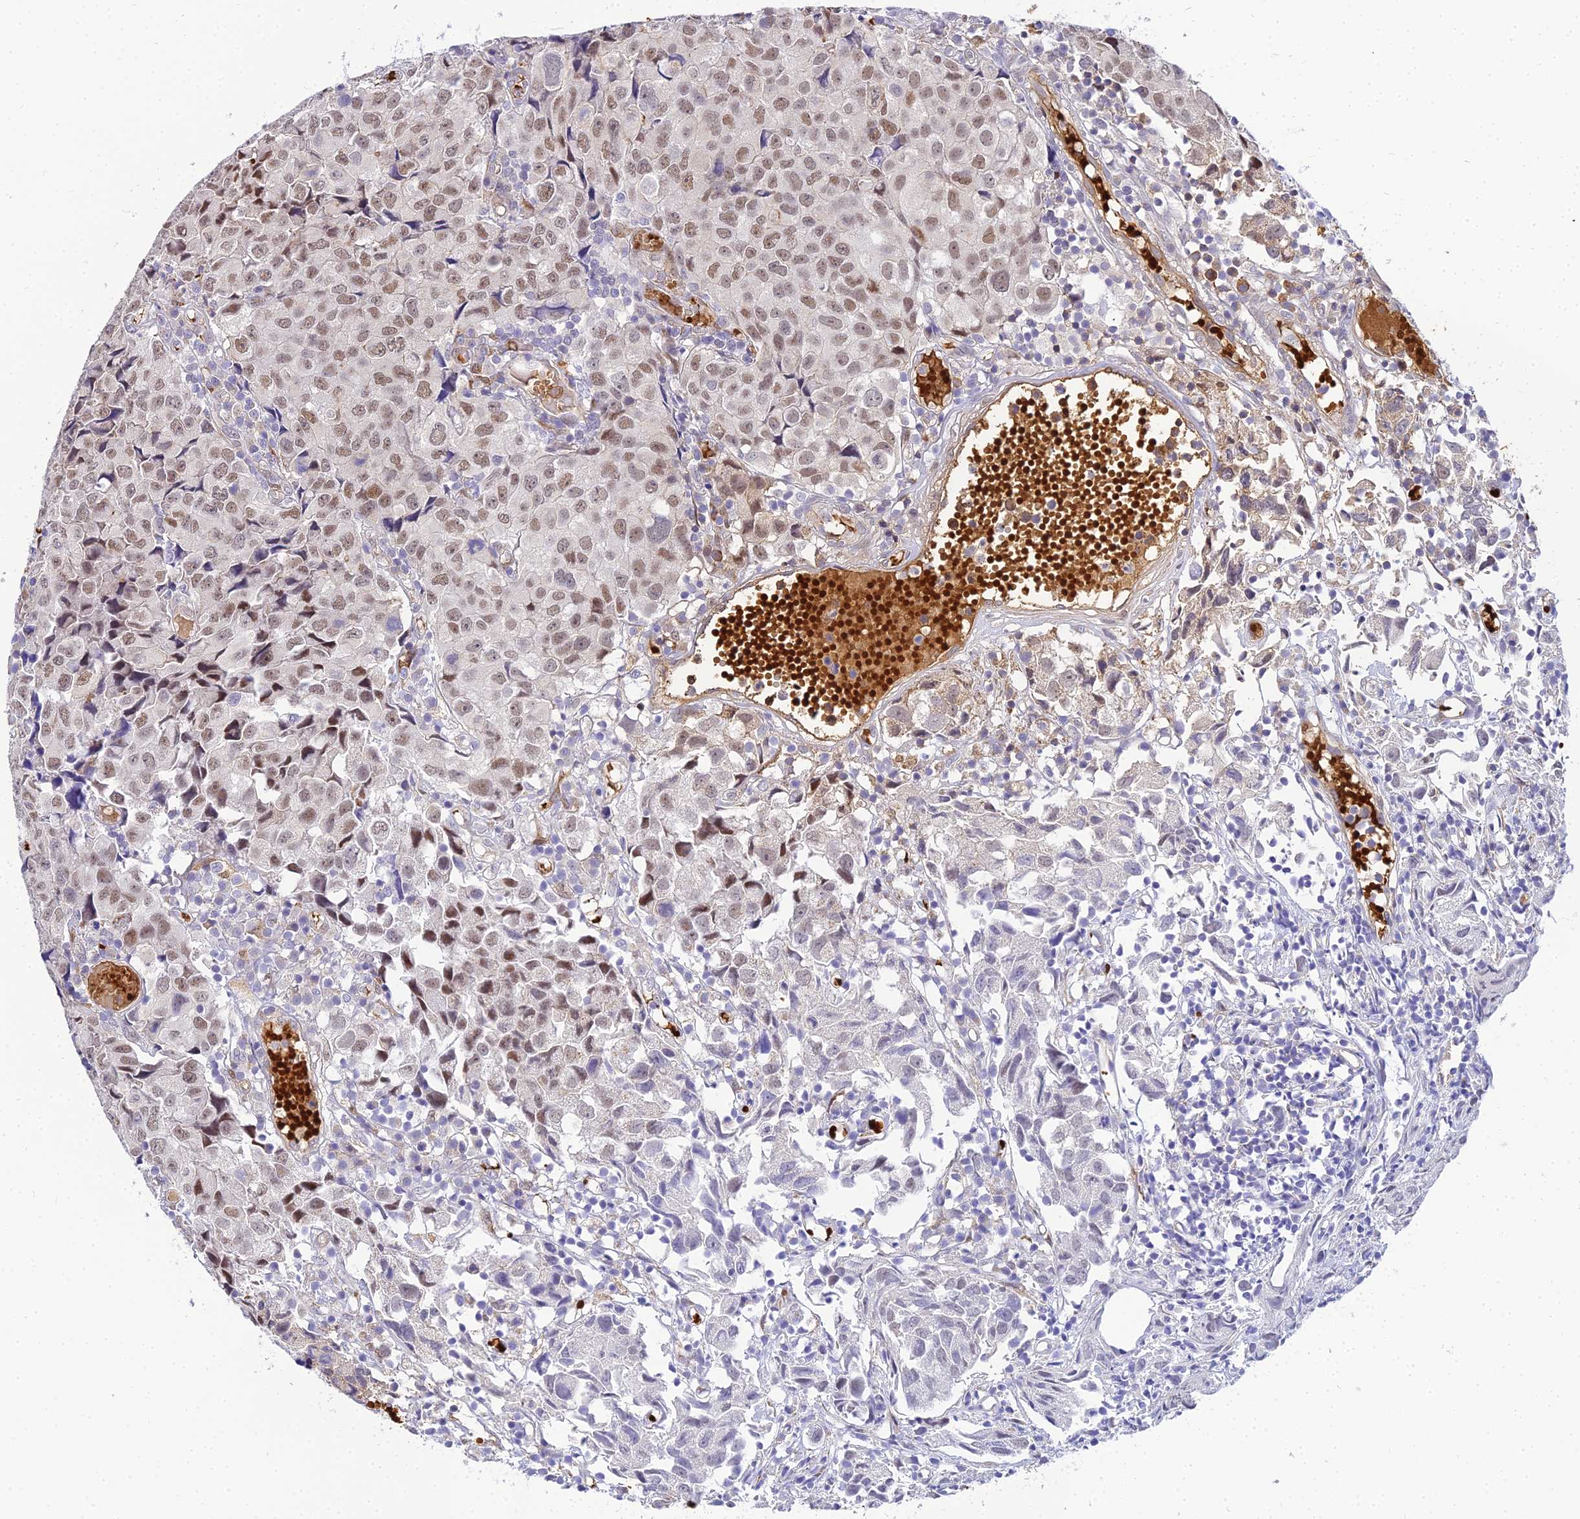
{"staining": {"intensity": "weak", "quantity": "25%-75%", "location": "nuclear"}, "tissue": "urothelial cancer", "cell_type": "Tumor cells", "image_type": "cancer", "snomed": [{"axis": "morphology", "description": "Urothelial carcinoma, High grade"}, {"axis": "topography", "description": "Urinary bladder"}], "caption": "The histopathology image reveals staining of urothelial carcinoma (high-grade), revealing weak nuclear protein expression (brown color) within tumor cells.", "gene": "BCL9", "patient": {"sex": "female", "age": 75}}